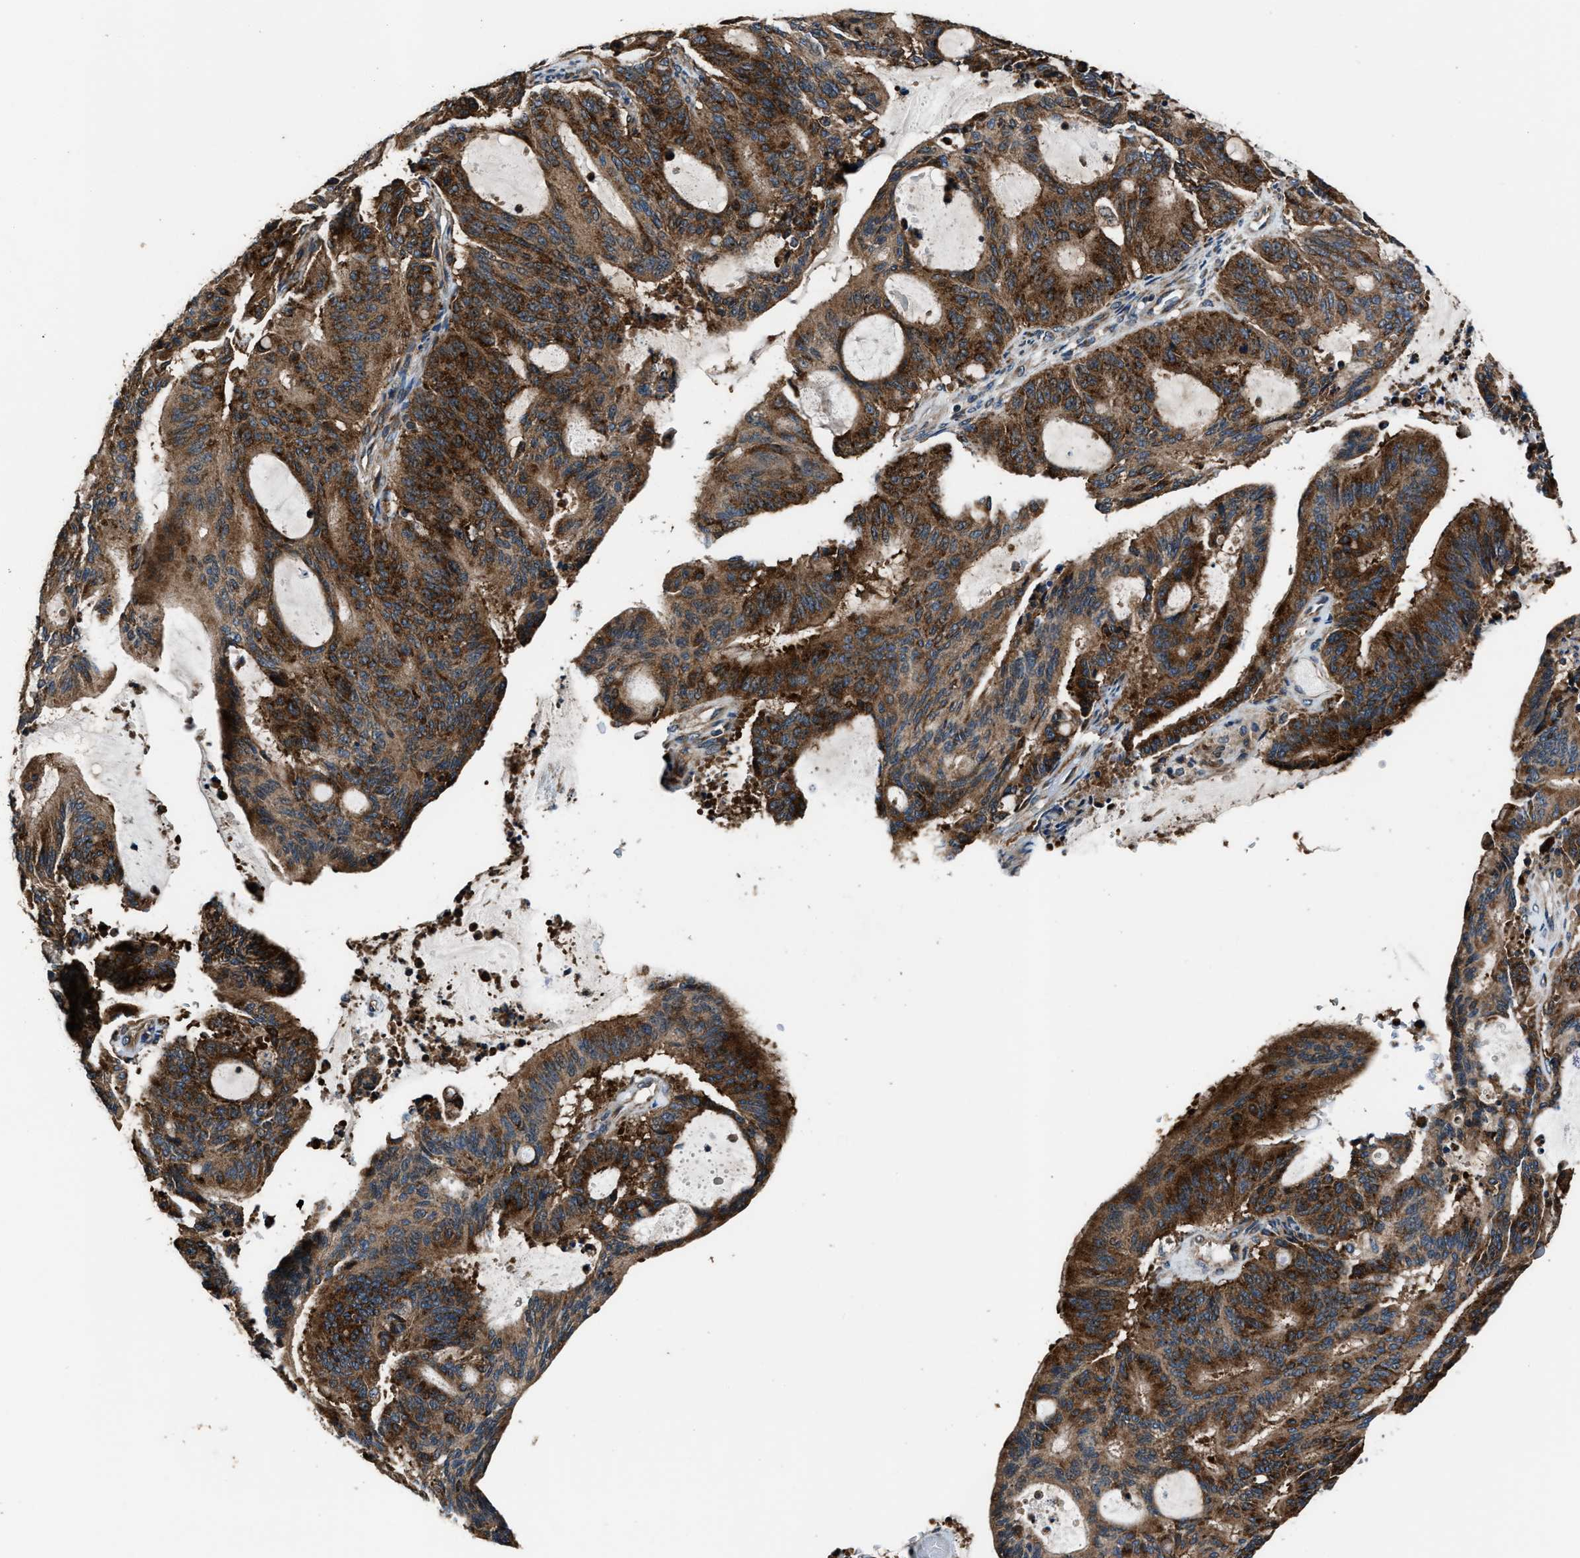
{"staining": {"intensity": "strong", "quantity": ">75%", "location": "cytoplasmic/membranous"}, "tissue": "liver cancer", "cell_type": "Tumor cells", "image_type": "cancer", "snomed": [{"axis": "morphology", "description": "Cholangiocarcinoma"}, {"axis": "topography", "description": "Liver"}], "caption": "Tumor cells reveal high levels of strong cytoplasmic/membranous expression in approximately >75% of cells in liver cancer.", "gene": "IMPDH2", "patient": {"sex": "female", "age": 73}}